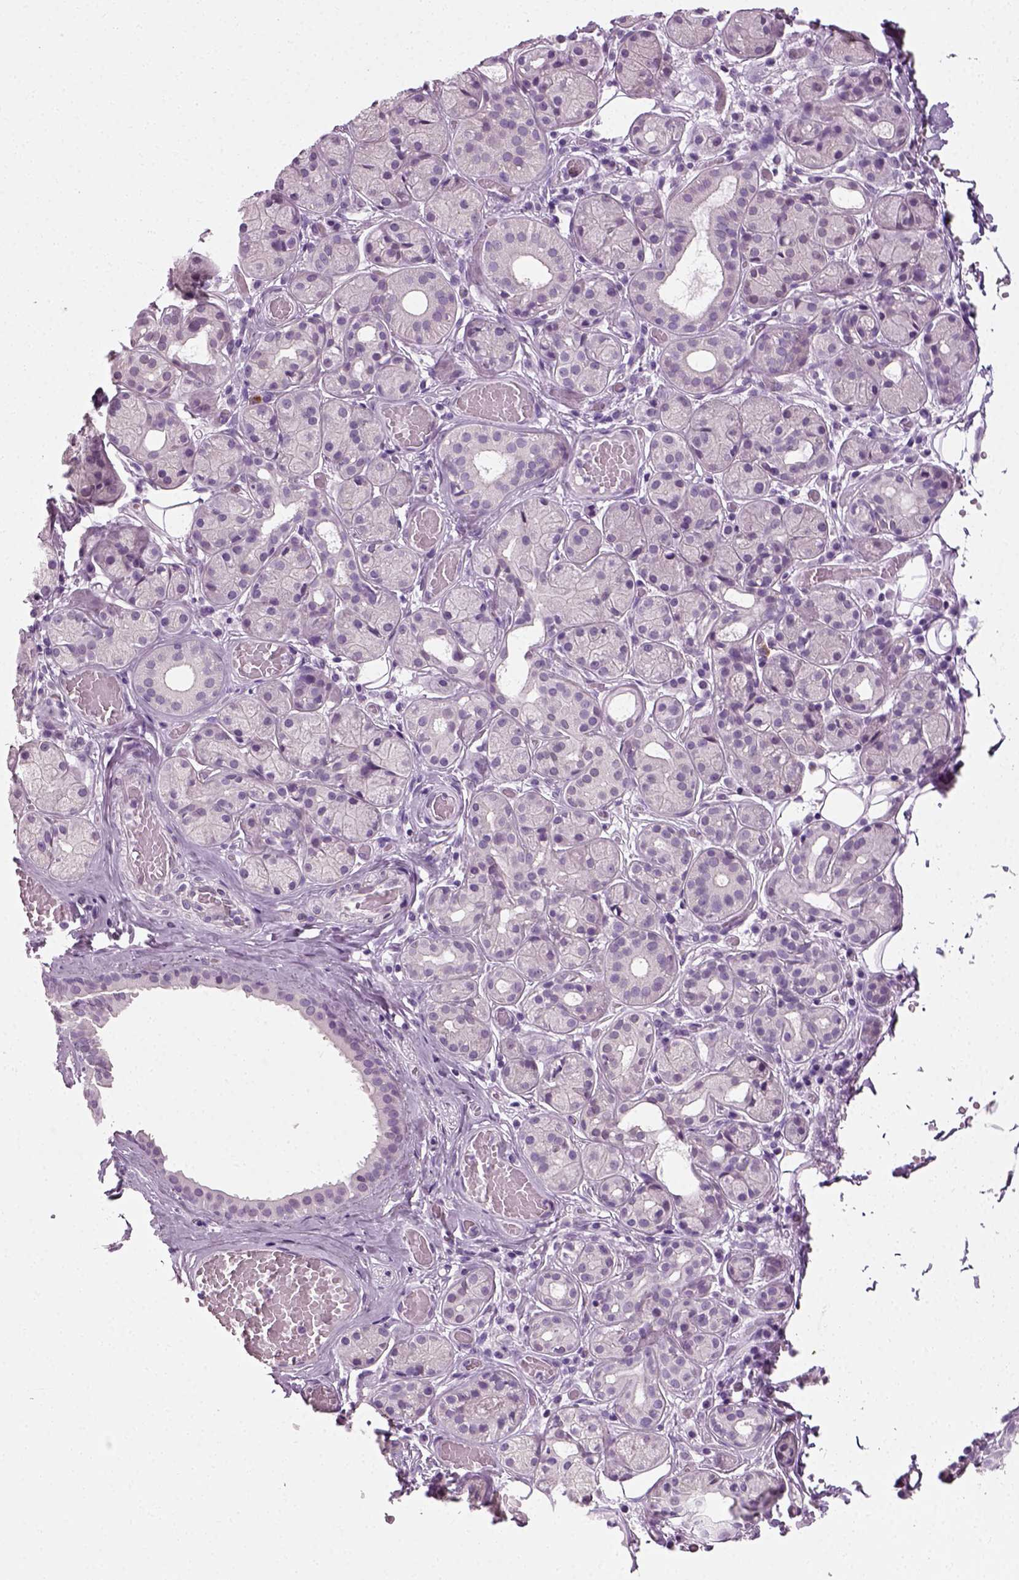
{"staining": {"intensity": "negative", "quantity": "none", "location": "none"}, "tissue": "salivary gland", "cell_type": "Glandular cells", "image_type": "normal", "snomed": [{"axis": "morphology", "description": "Normal tissue, NOS"}, {"axis": "topography", "description": "Salivary gland"}, {"axis": "topography", "description": "Peripheral nerve tissue"}], "caption": "This is an IHC histopathology image of unremarkable human salivary gland. There is no positivity in glandular cells.", "gene": "SPATA31E1", "patient": {"sex": "male", "age": 71}}